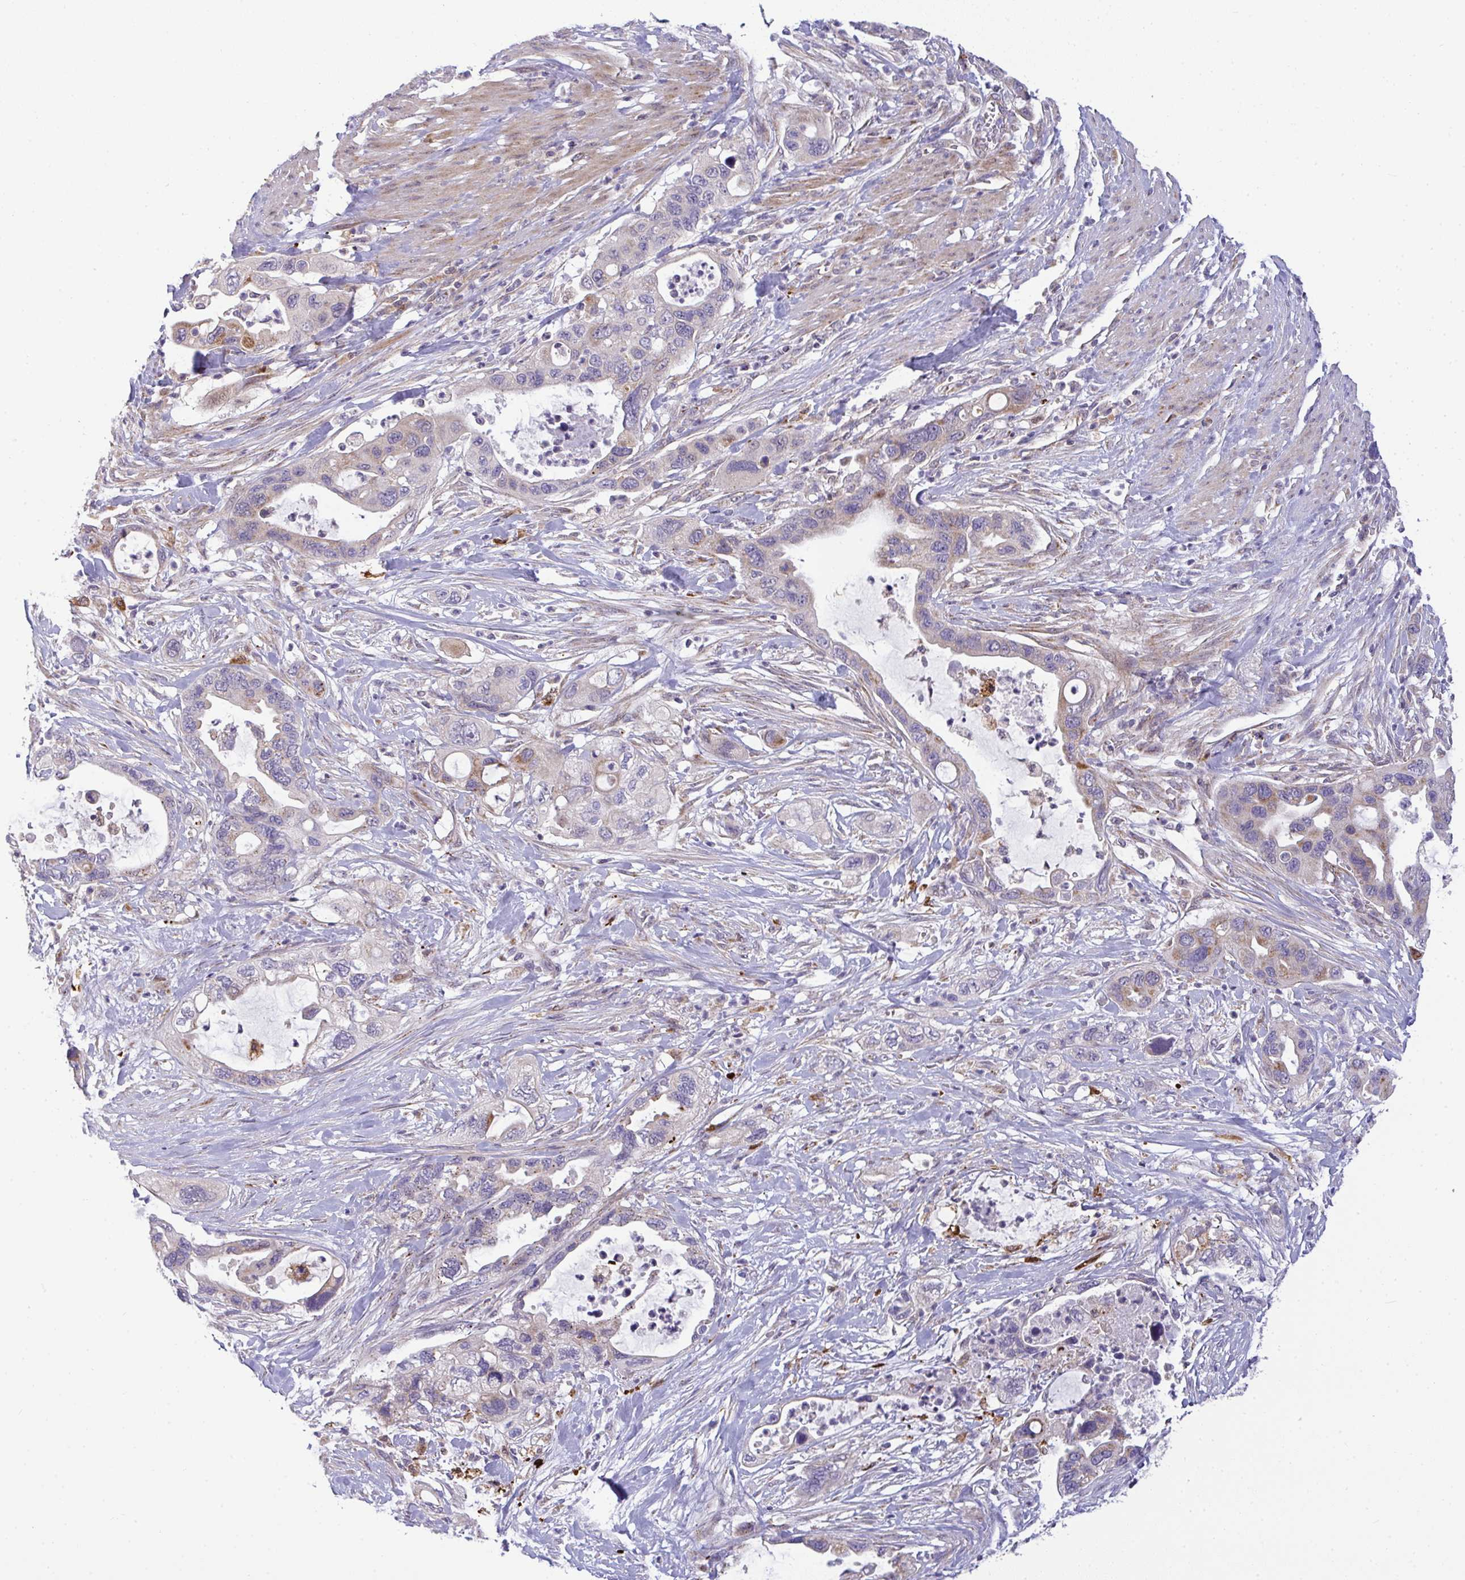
{"staining": {"intensity": "moderate", "quantity": "<25%", "location": "cytoplasmic/membranous"}, "tissue": "pancreatic cancer", "cell_type": "Tumor cells", "image_type": "cancer", "snomed": [{"axis": "morphology", "description": "Adenocarcinoma, NOS"}, {"axis": "topography", "description": "Pancreas"}], "caption": "Moderate cytoplasmic/membranous protein staining is present in approximately <25% of tumor cells in pancreatic adenocarcinoma.", "gene": "SRRM4", "patient": {"sex": "female", "age": 71}}